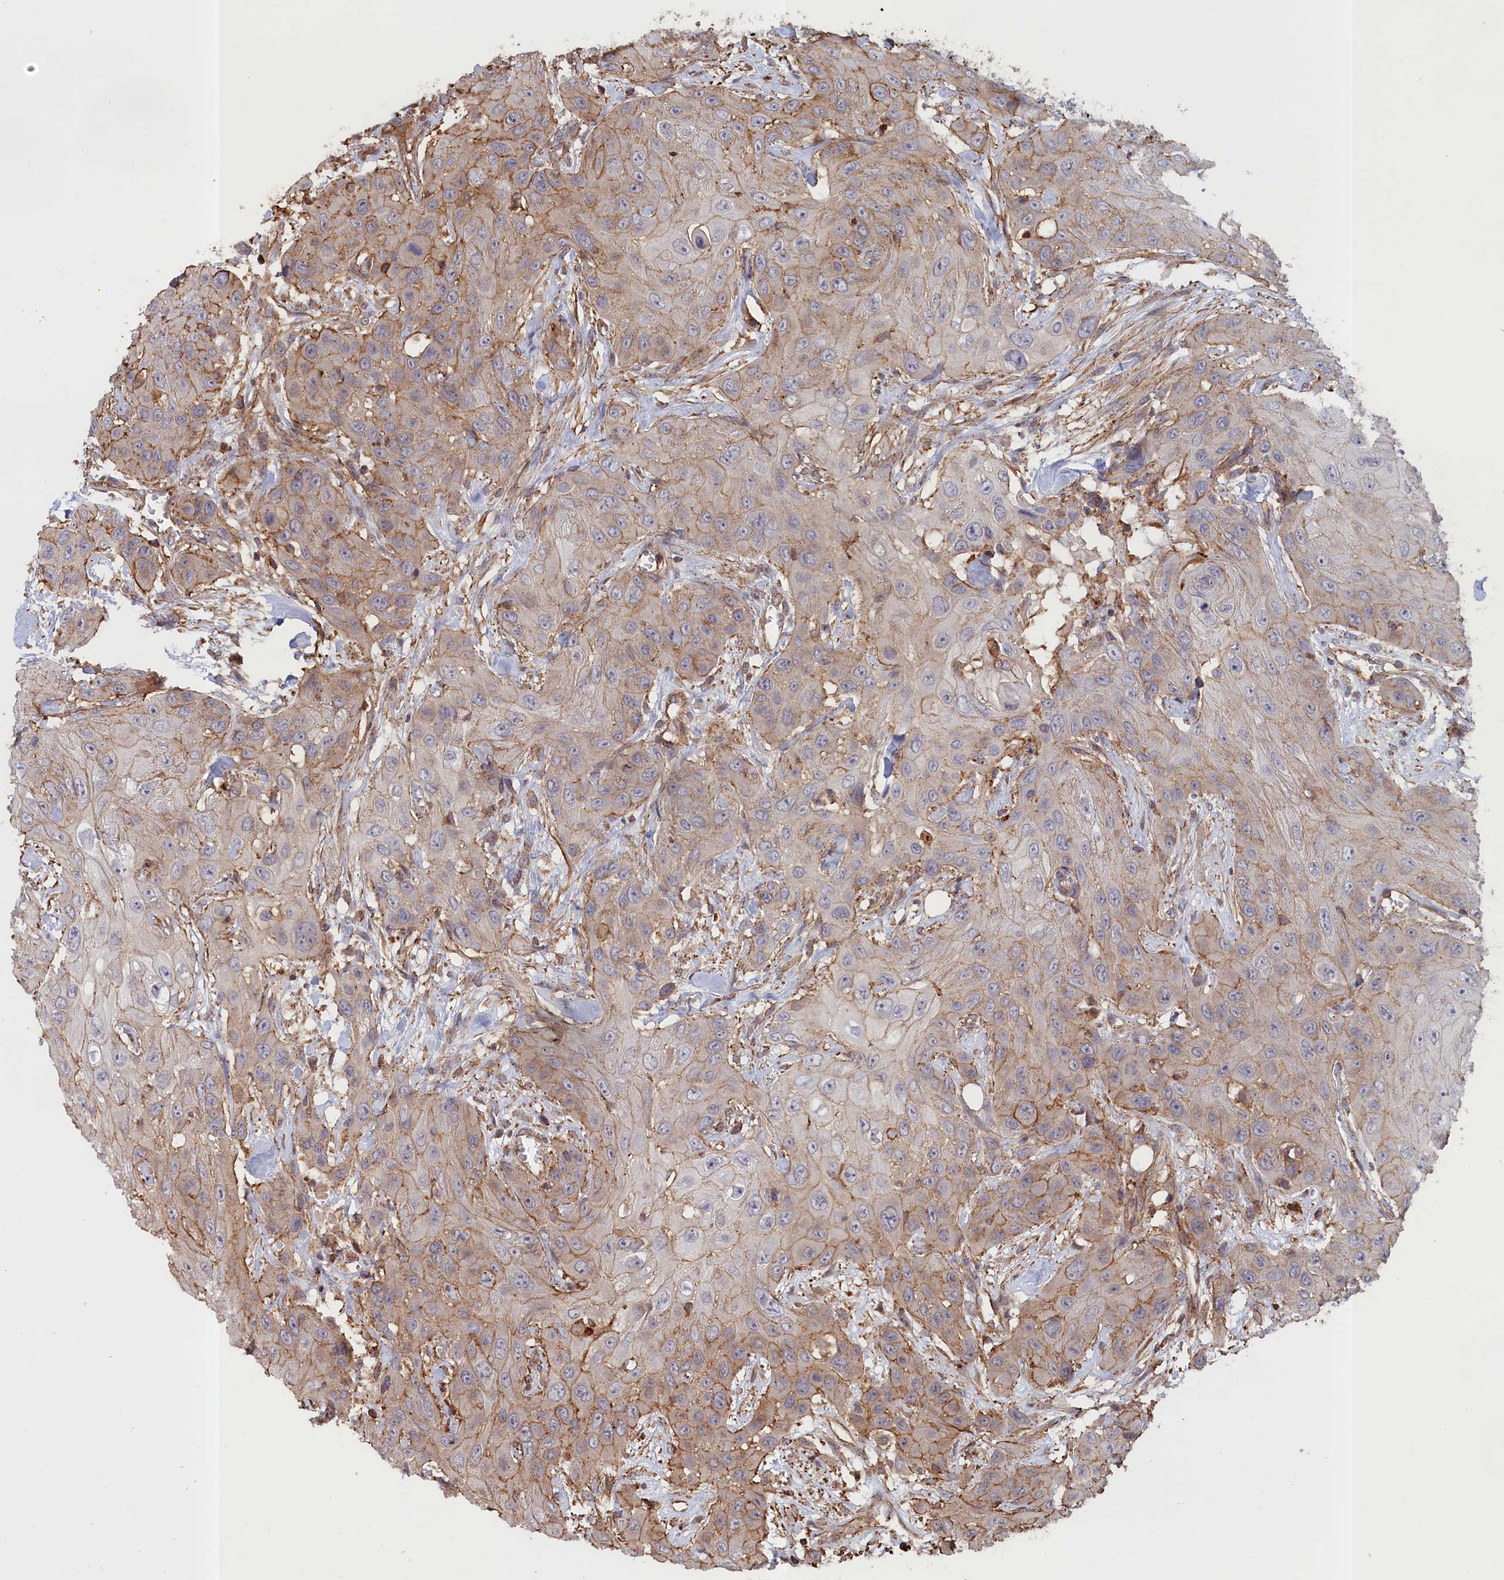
{"staining": {"intensity": "moderate", "quantity": "<25%", "location": "cytoplasmic/membranous"}, "tissue": "head and neck cancer", "cell_type": "Tumor cells", "image_type": "cancer", "snomed": [{"axis": "morphology", "description": "Squamous cell carcinoma, NOS"}, {"axis": "topography", "description": "Head-Neck"}], "caption": "Brown immunohistochemical staining in squamous cell carcinoma (head and neck) shows moderate cytoplasmic/membranous expression in approximately <25% of tumor cells.", "gene": "ANKRD27", "patient": {"sex": "male", "age": 81}}